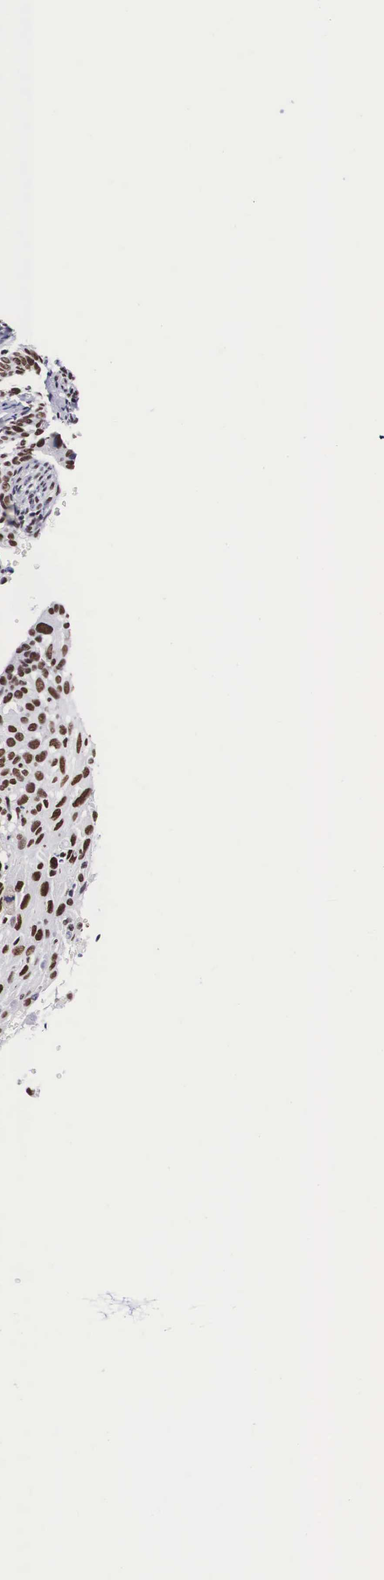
{"staining": {"intensity": "moderate", "quantity": ">75%", "location": "nuclear"}, "tissue": "cervical cancer", "cell_type": "Tumor cells", "image_type": "cancer", "snomed": [{"axis": "morphology", "description": "Squamous cell carcinoma, NOS"}, {"axis": "topography", "description": "Cervix"}], "caption": "Squamous cell carcinoma (cervical) stained with a protein marker demonstrates moderate staining in tumor cells.", "gene": "SF3A1", "patient": {"sex": "female", "age": 31}}